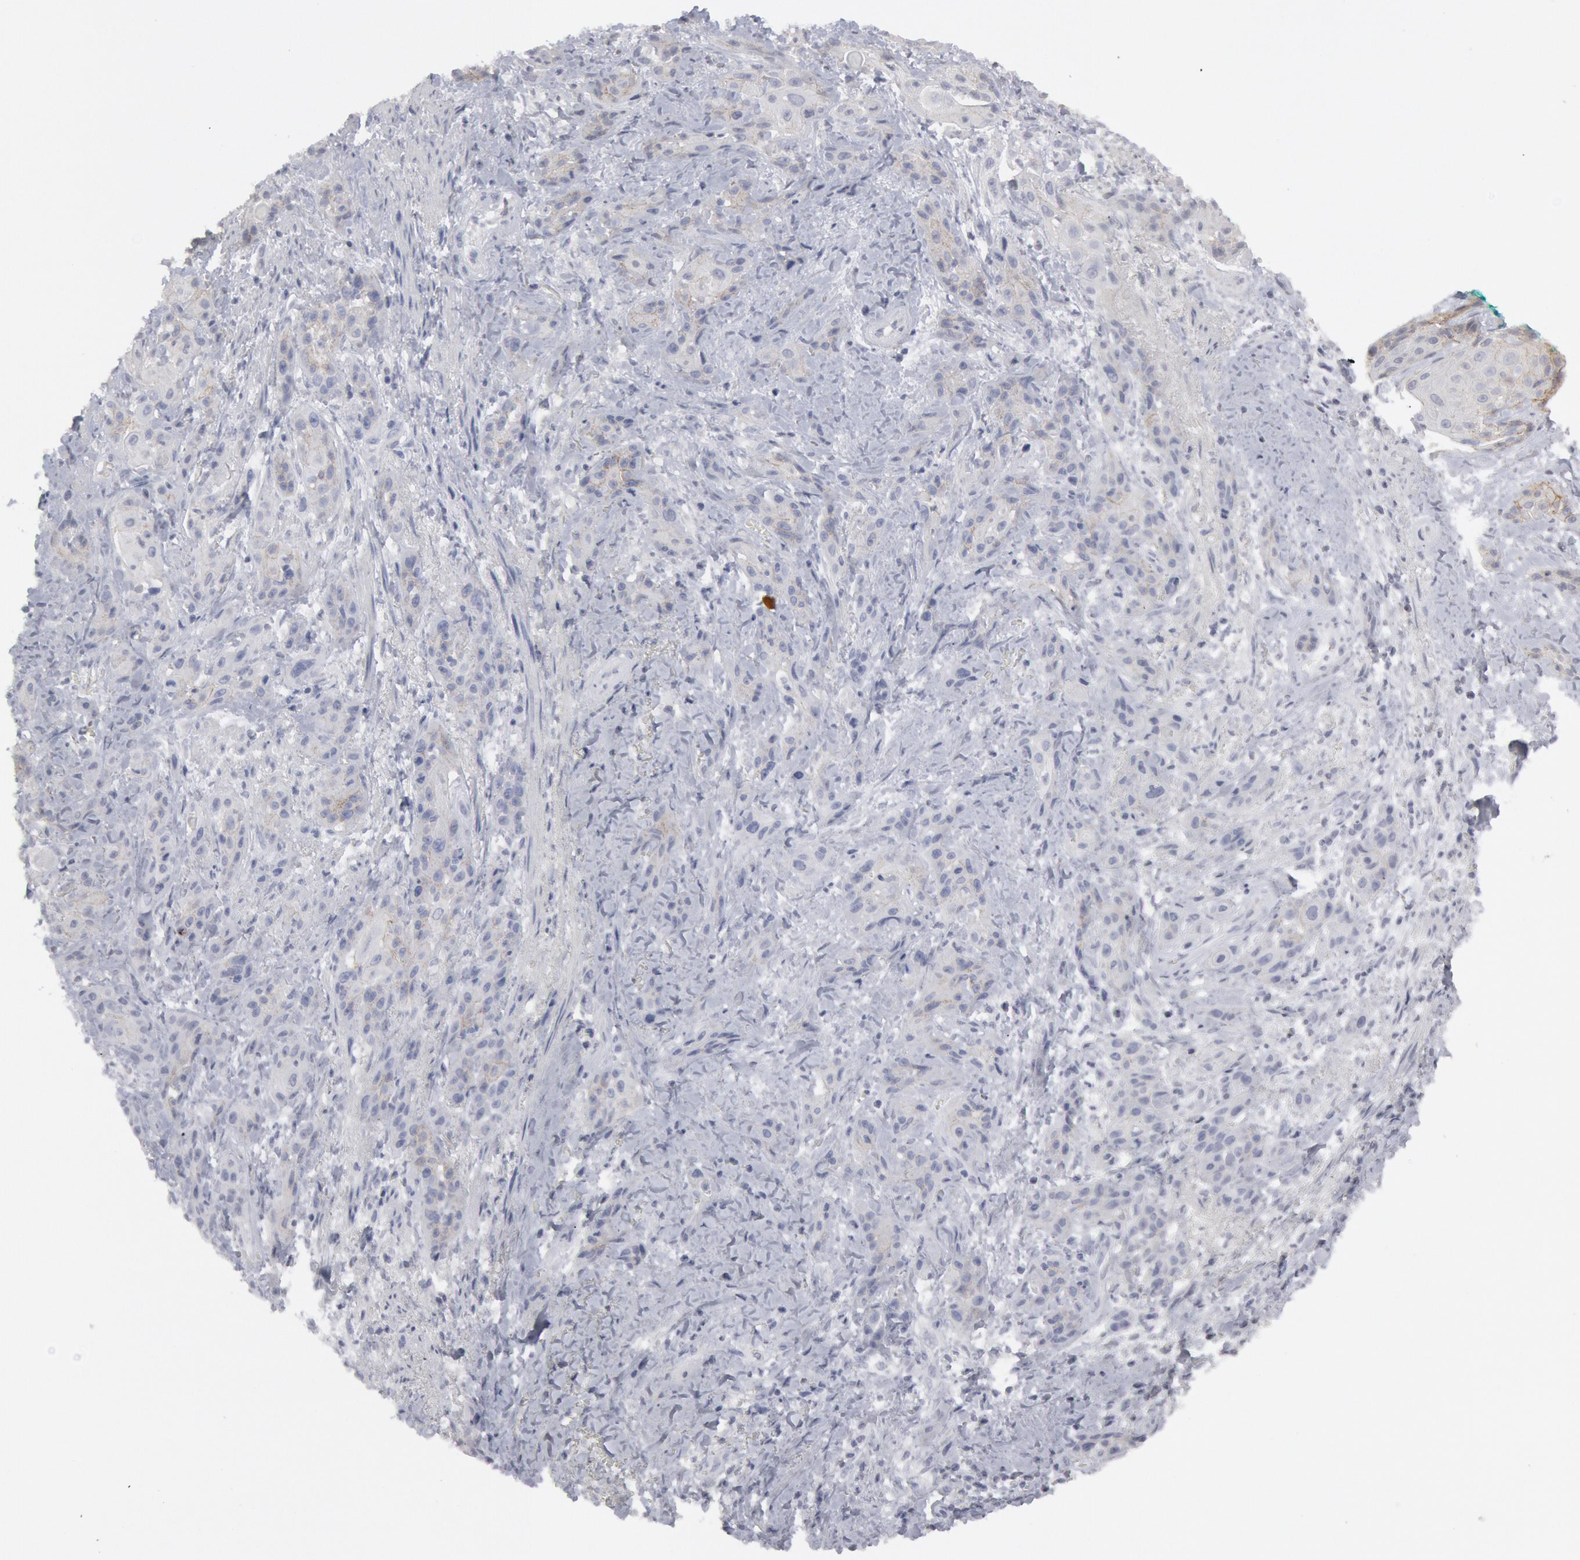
{"staining": {"intensity": "weak", "quantity": "<25%", "location": "cytoplasmic/membranous"}, "tissue": "skin cancer", "cell_type": "Tumor cells", "image_type": "cancer", "snomed": [{"axis": "morphology", "description": "Squamous cell carcinoma, NOS"}, {"axis": "topography", "description": "Skin"}, {"axis": "topography", "description": "Anal"}], "caption": "High magnification brightfield microscopy of squamous cell carcinoma (skin) stained with DAB (brown) and counterstained with hematoxylin (blue): tumor cells show no significant positivity.", "gene": "DMC1", "patient": {"sex": "male", "age": 64}}